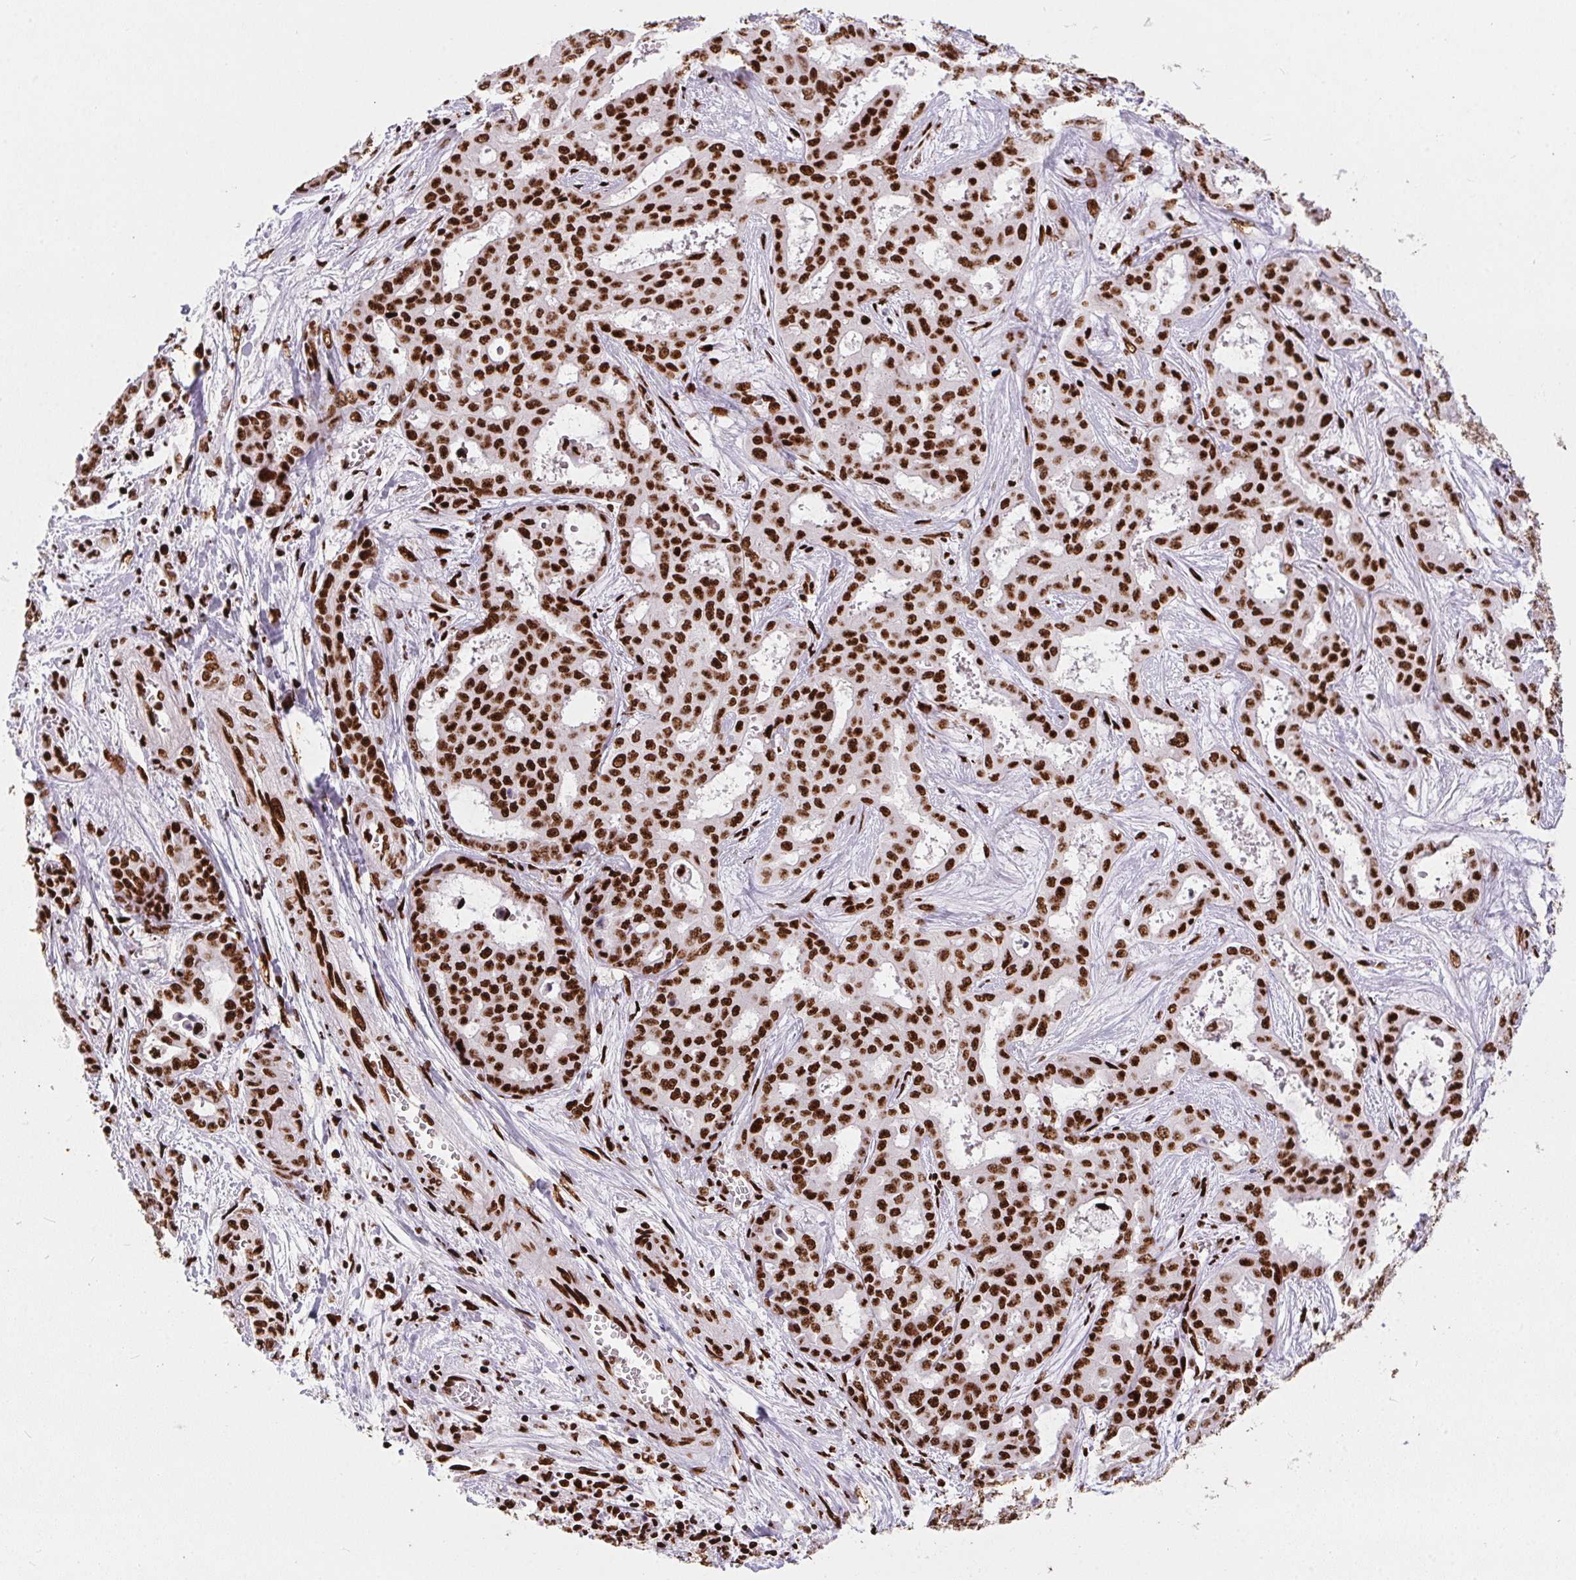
{"staining": {"intensity": "strong", "quantity": ">75%", "location": "nuclear"}, "tissue": "liver cancer", "cell_type": "Tumor cells", "image_type": "cancer", "snomed": [{"axis": "morphology", "description": "Cholangiocarcinoma"}, {"axis": "topography", "description": "Liver"}], "caption": "Strong nuclear staining for a protein is identified in about >75% of tumor cells of liver cancer (cholangiocarcinoma) using immunohistochemistry.", "gene": "PAGE3", "patient": {"sex": "female", "age": 64}}